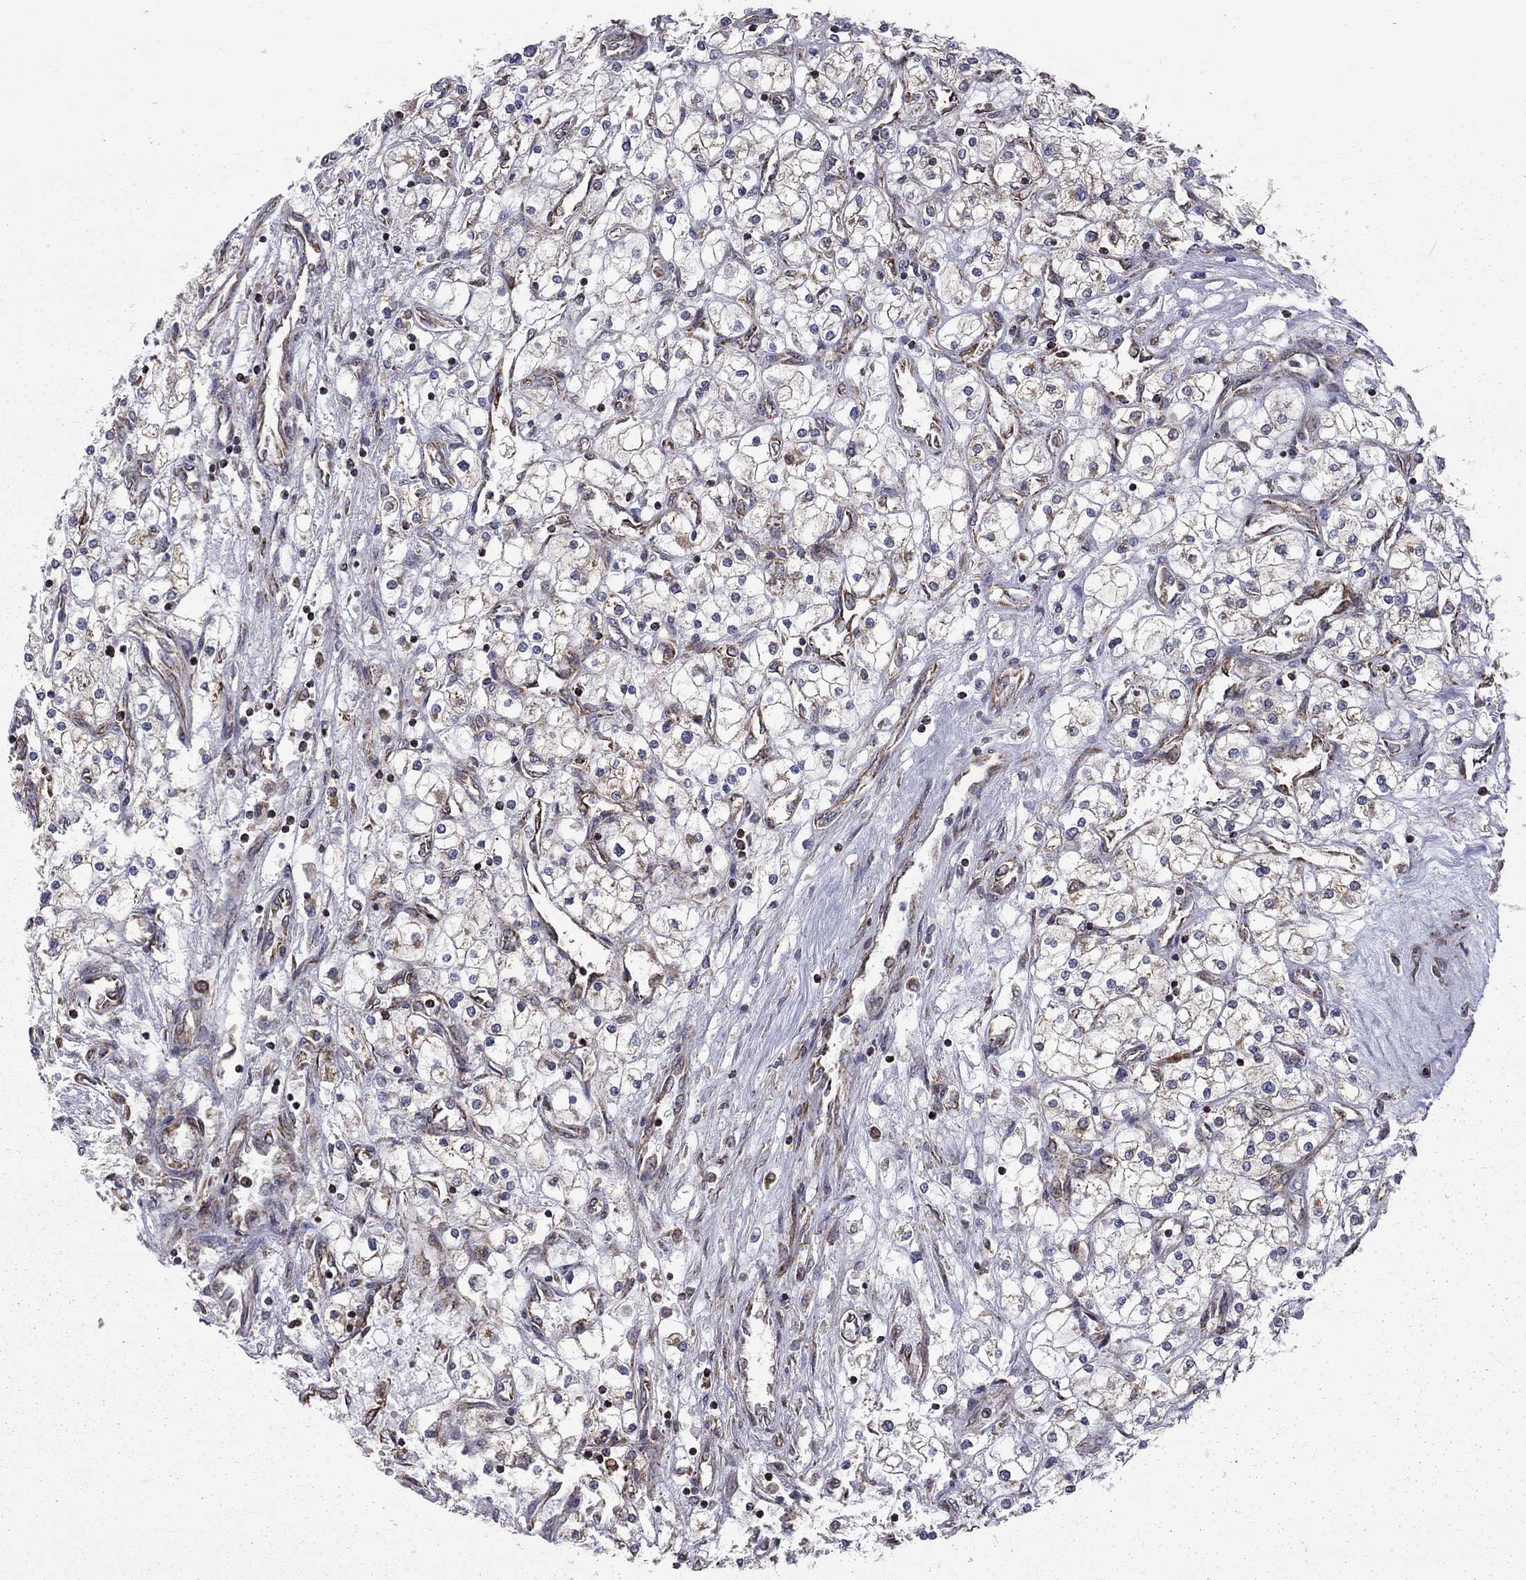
{"staining": {"intensity": "weak", "quantity": "25%-75%", "location": "cytoplasmic/membranous"}, "tissue": "renal cancer", "cell_type": "Tumor cells", "image_type": "cancer", "snomed": [{"axis": "morphology", "description": "Adenocarcinoma, NOS"}, {"axis": "topography", "description": "Kidney"}], "caption": "Immunohistochemistry (IHC) photomicrograph of renal adenocarcinoma stained for a protein (brown), which displays low levels of weak cytoplasmic/membranous positivity in about 25%-75% of tumor cells.", "gene": "CLPTM1", "patient": {"sex": "male", "age": 80}}